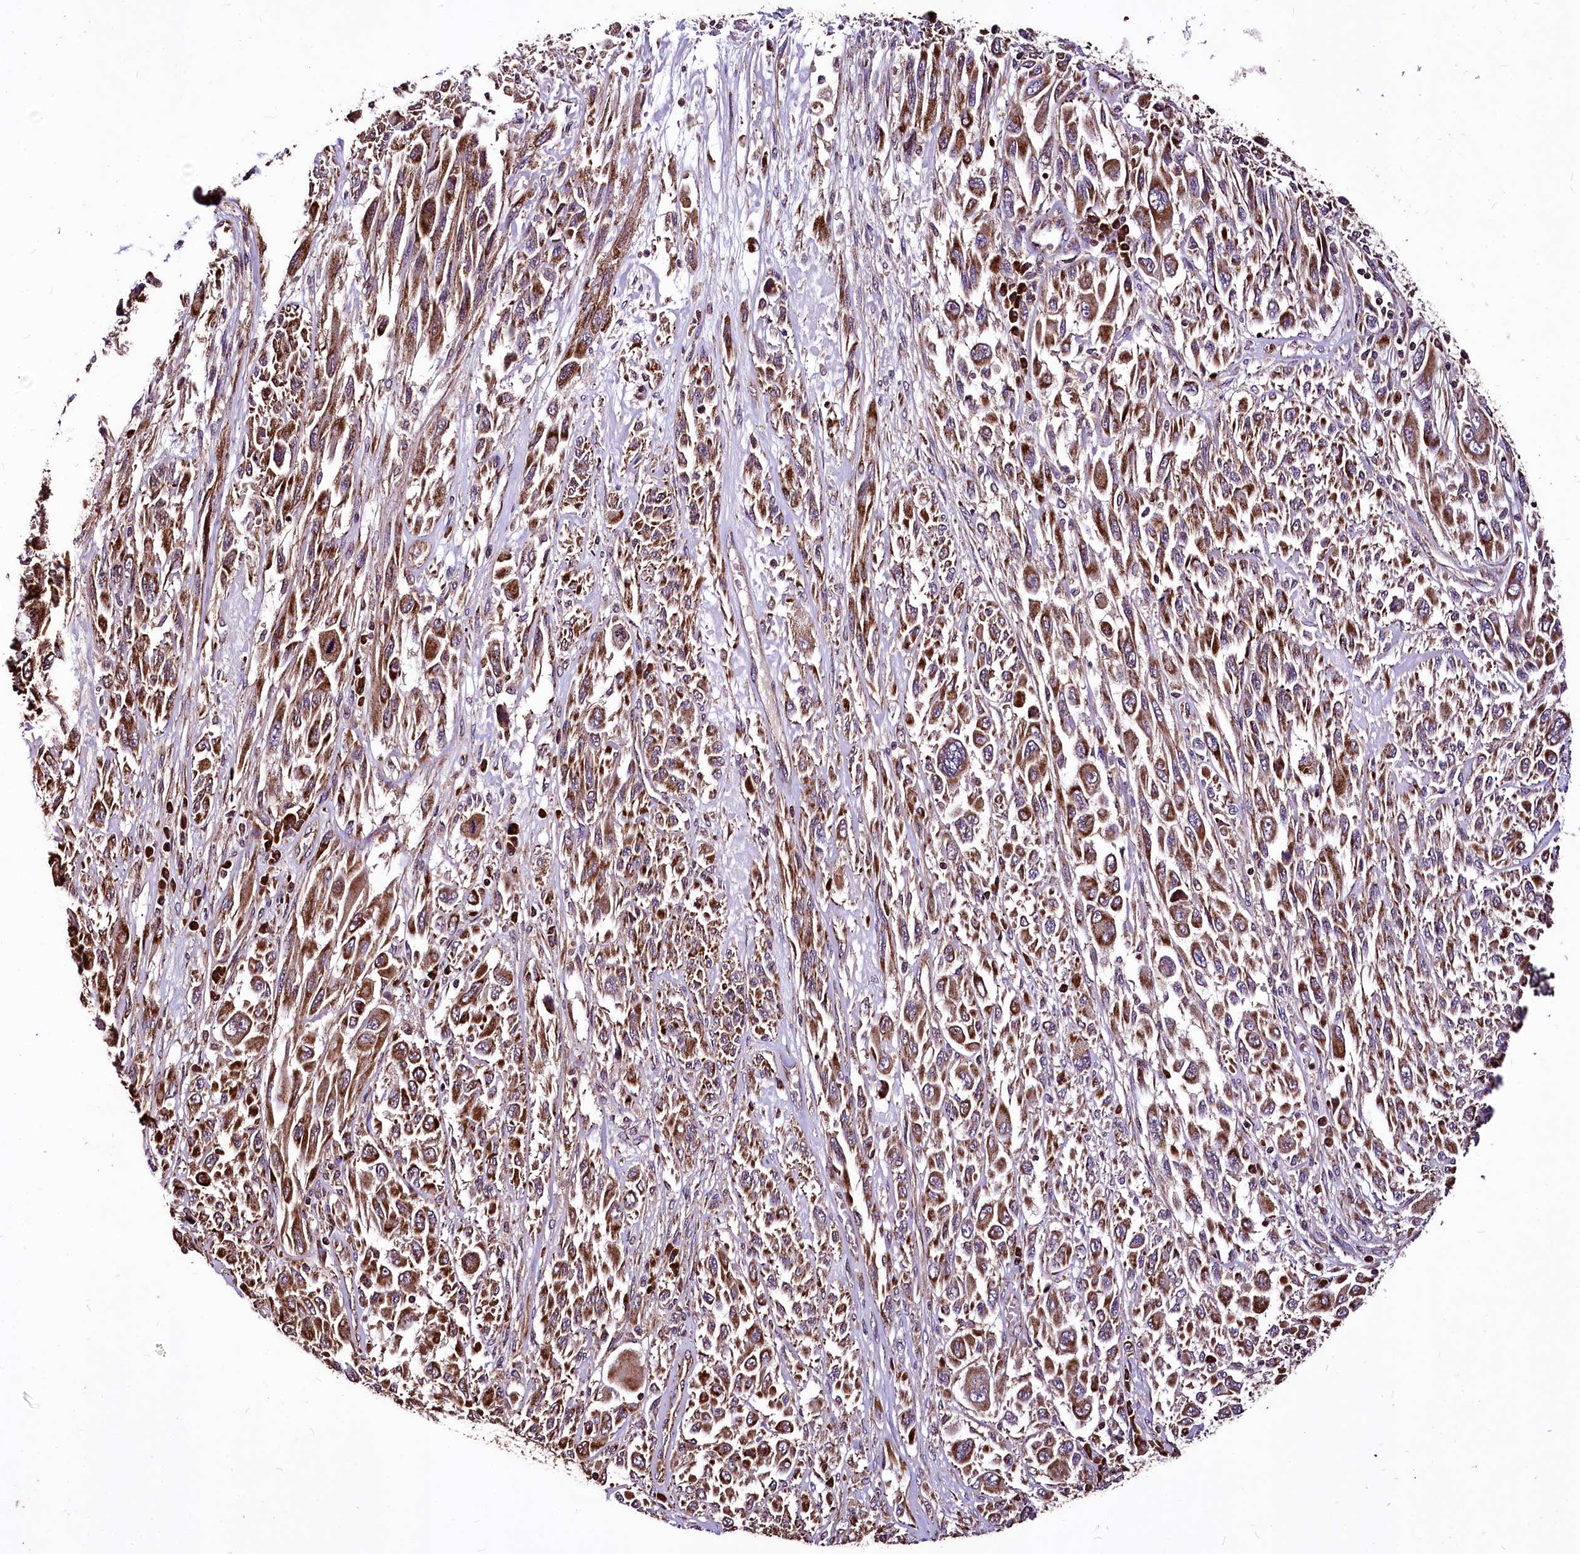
{"staining": {"intensity": "strong", "quantity": ">75%", "location": "cytoplasmic/membranous"}, "tissue": "melanoma", "cell_type": "Tumor cells", "image_type": "cancer", "snomed": [{"axis": "morphology", "description": "Malignant melanoma, NOS"}, {"axis": "topography", "description": "Skin"}], "caption": "Tumor cells exhibit high levels of strong cytoplasmic/membranous staining in approximately >75% of cells in human malignant melanoma. The protein is stained brown, and the nuclei are stained in blue (DAB IHC with brightfield microscopy, high magnification).", "gene": "LRSAM1", "patient": {"sex": "female", "age": 91}}